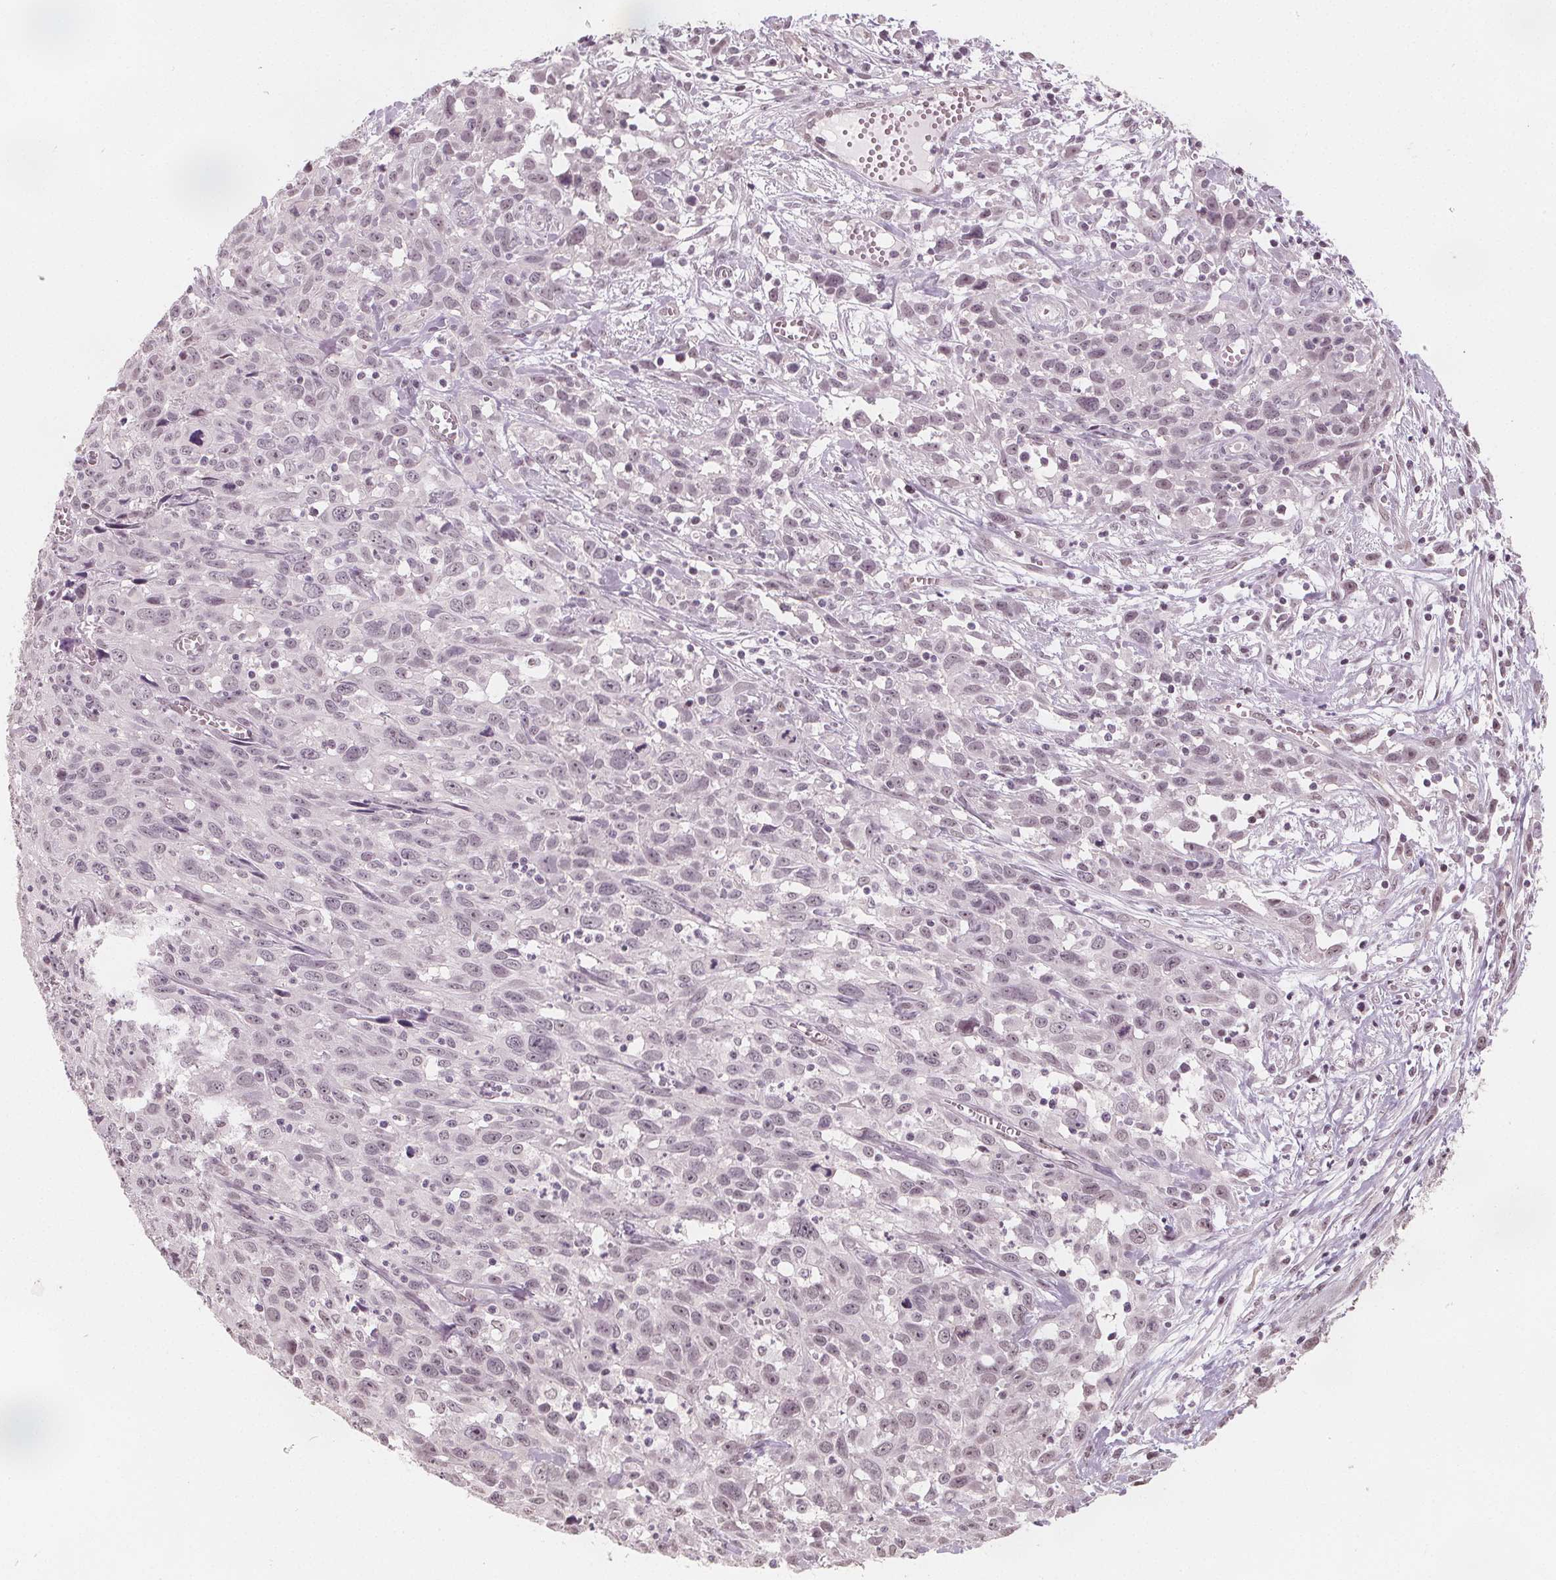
{"staining": {"intensity": "weak", "quantity": "<25%", "location": "nuclear"}, "tissue": "cervical cancer", "cell_type": "Tumor cells", "image_type": "cancer", "snomed": [{"axis": "morphology", "description": "Squamous cell carcinoma, NOS"}, {"axis": "topography", "description": "Cervix"}], "caption": "A high-resolution photomicrograph shows immunohistochemistry (IHC) staining of cervical squamous cell carcinoma, which displays no significant staining in tumor cells.", "gene": "NUP210L", "patient": {"sex": "female", "age": 38}}